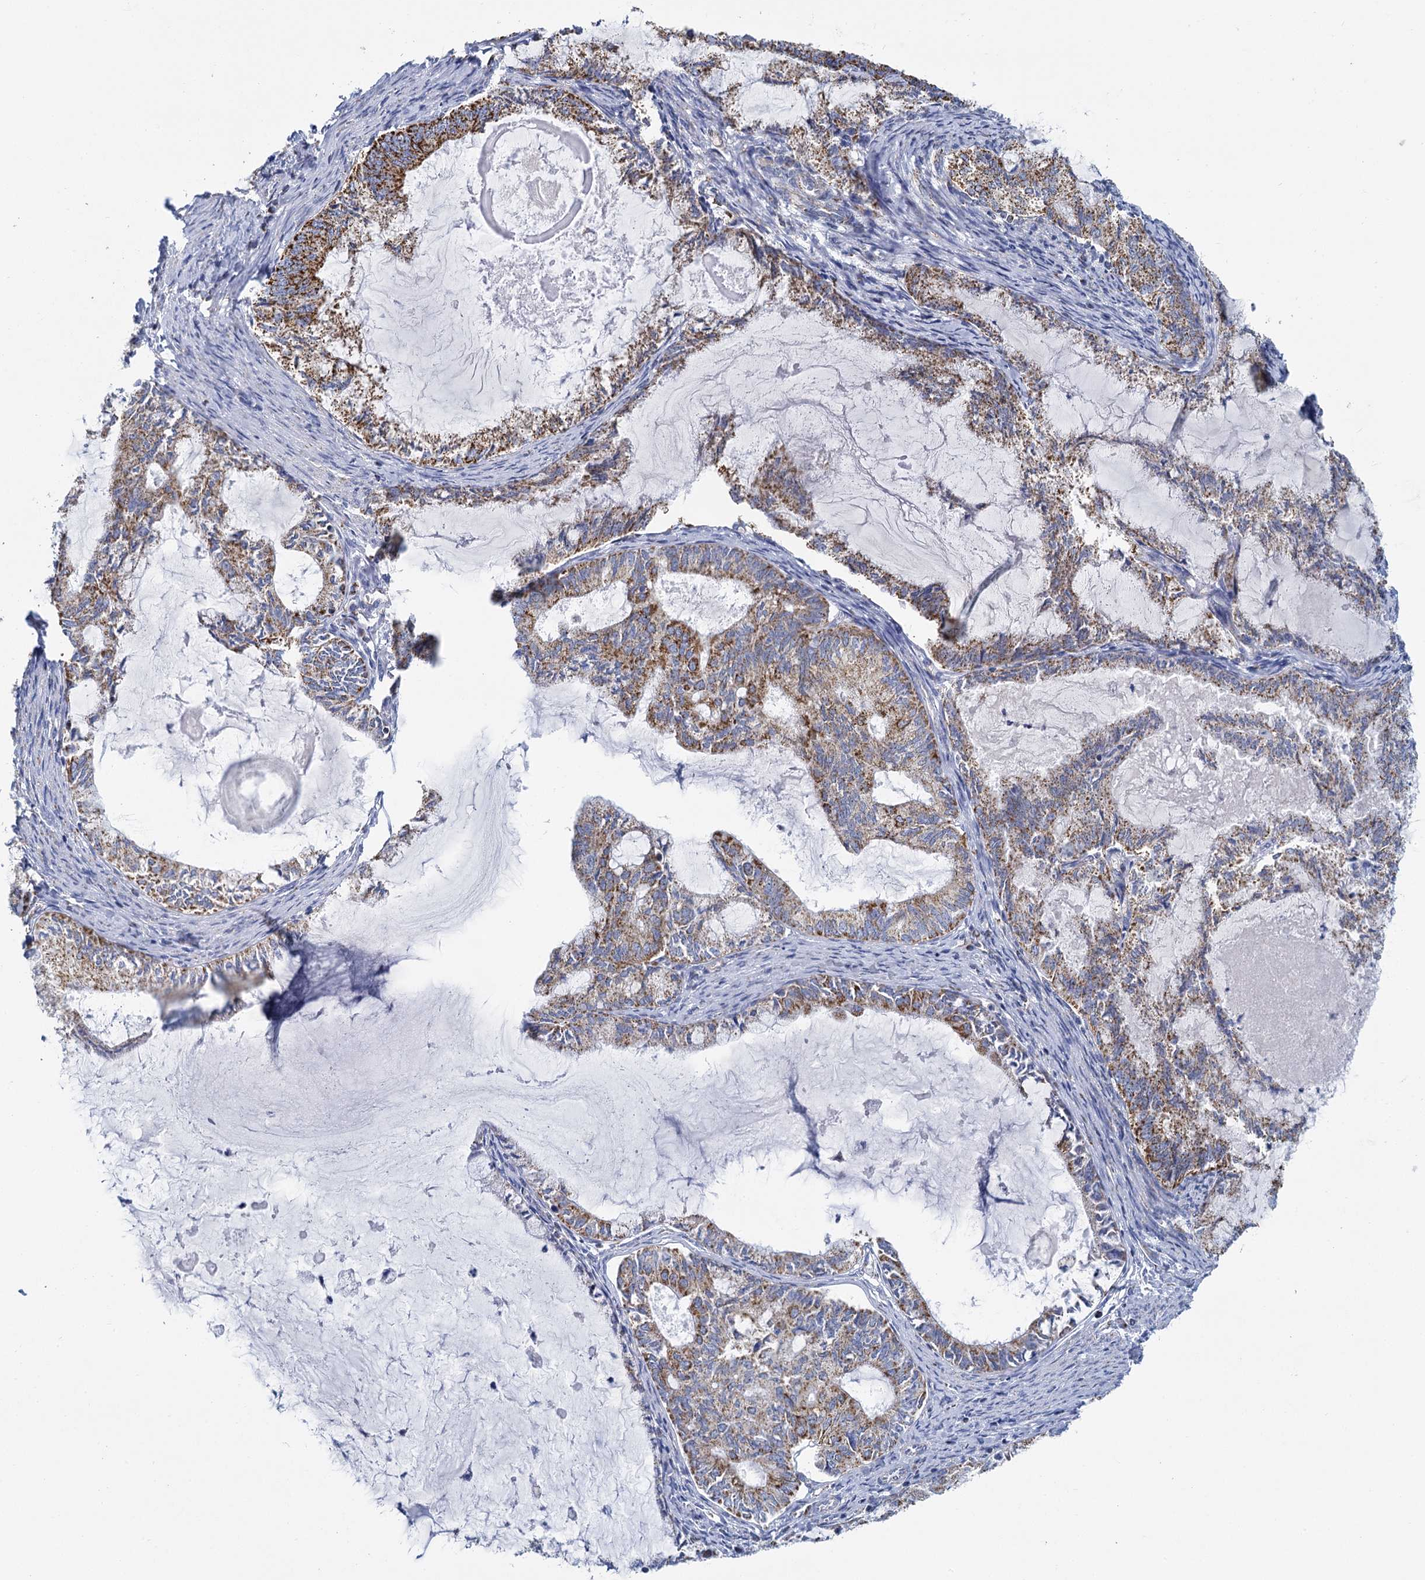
{"staining": {"intensity": "moderate", "quantity": ">75%", "location": "cytoplasmic/membranous"}, "tissue": "endometrial cancer", "cell_type": "Tumor cells", "image_type": "cancer", "snomed": [{"axis": "morphology", "description": "Adenocarcinoma, NOS"}, {"axis": "topography", "description": "Endometrium"}], "caption": "This micrograph displays immunohistochemistry (IHC) staining of endometrial adenocarcinoma, with medium moderate cytoplasmic/membranous staining in approximately >75% of tumor cells.", "gene": "CCP110", "patient": {"sex": "female", "age": 86}}